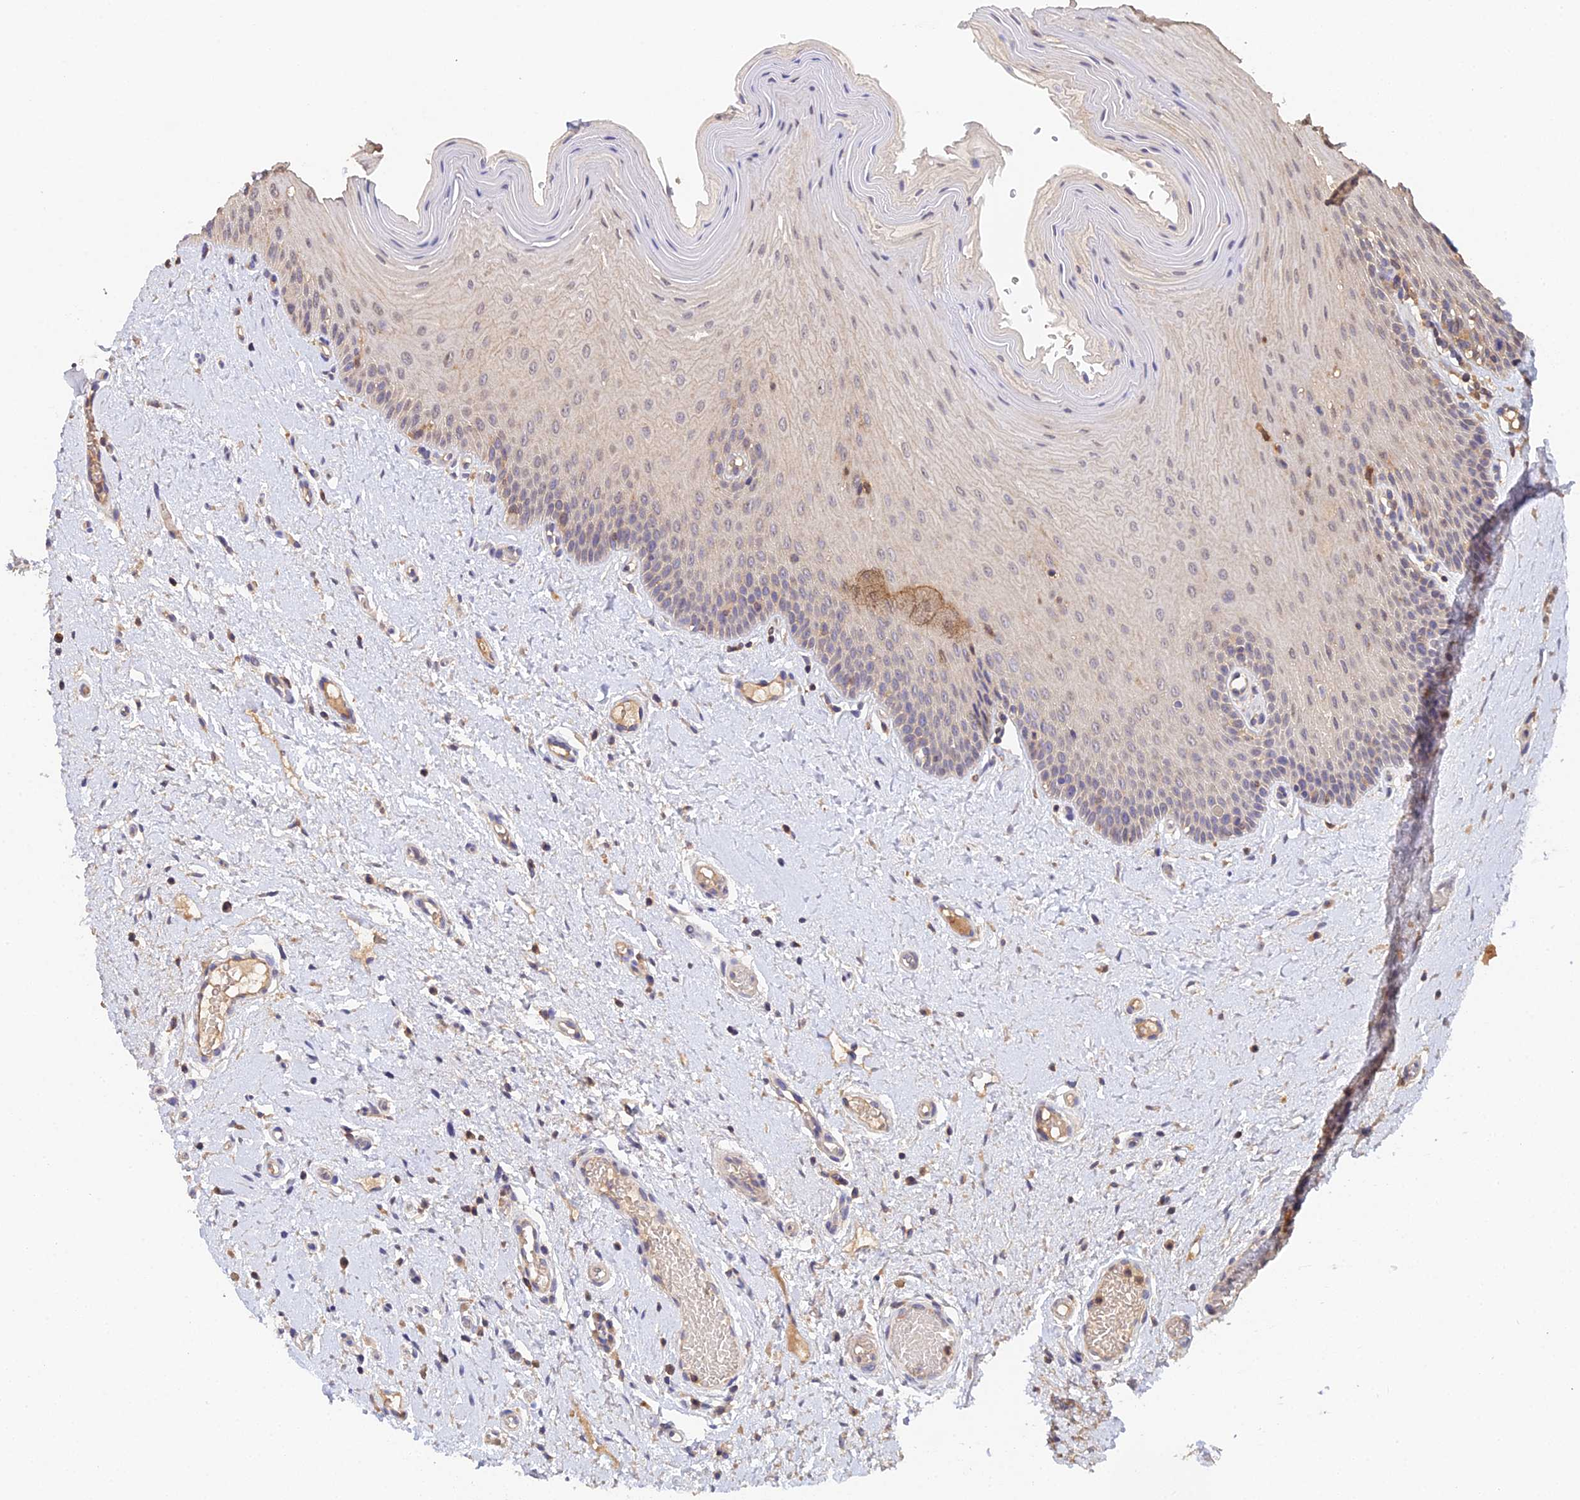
{"staining": {"intensity": "weak", "quantity": "<25%", "location": "cytoplasmic/membranous"}, "tissue": "oral mucosa", "cell_type": "Squamous epithelial cells", "image_type": "normal", "snomed": [{"axis": "morphology", "description": "Normal tissue, NOS"}, {"axis": "topography", "description": "Oral tissue"}, {"axis": "topography", "description": "Tounge, NOS"}], "caption": "The histopathology image demonstrates no significant expression in squamous epithelial cells of oral mucosa.", "gene": "FBP1", "patient": {"sex": "male", "age": 47}}